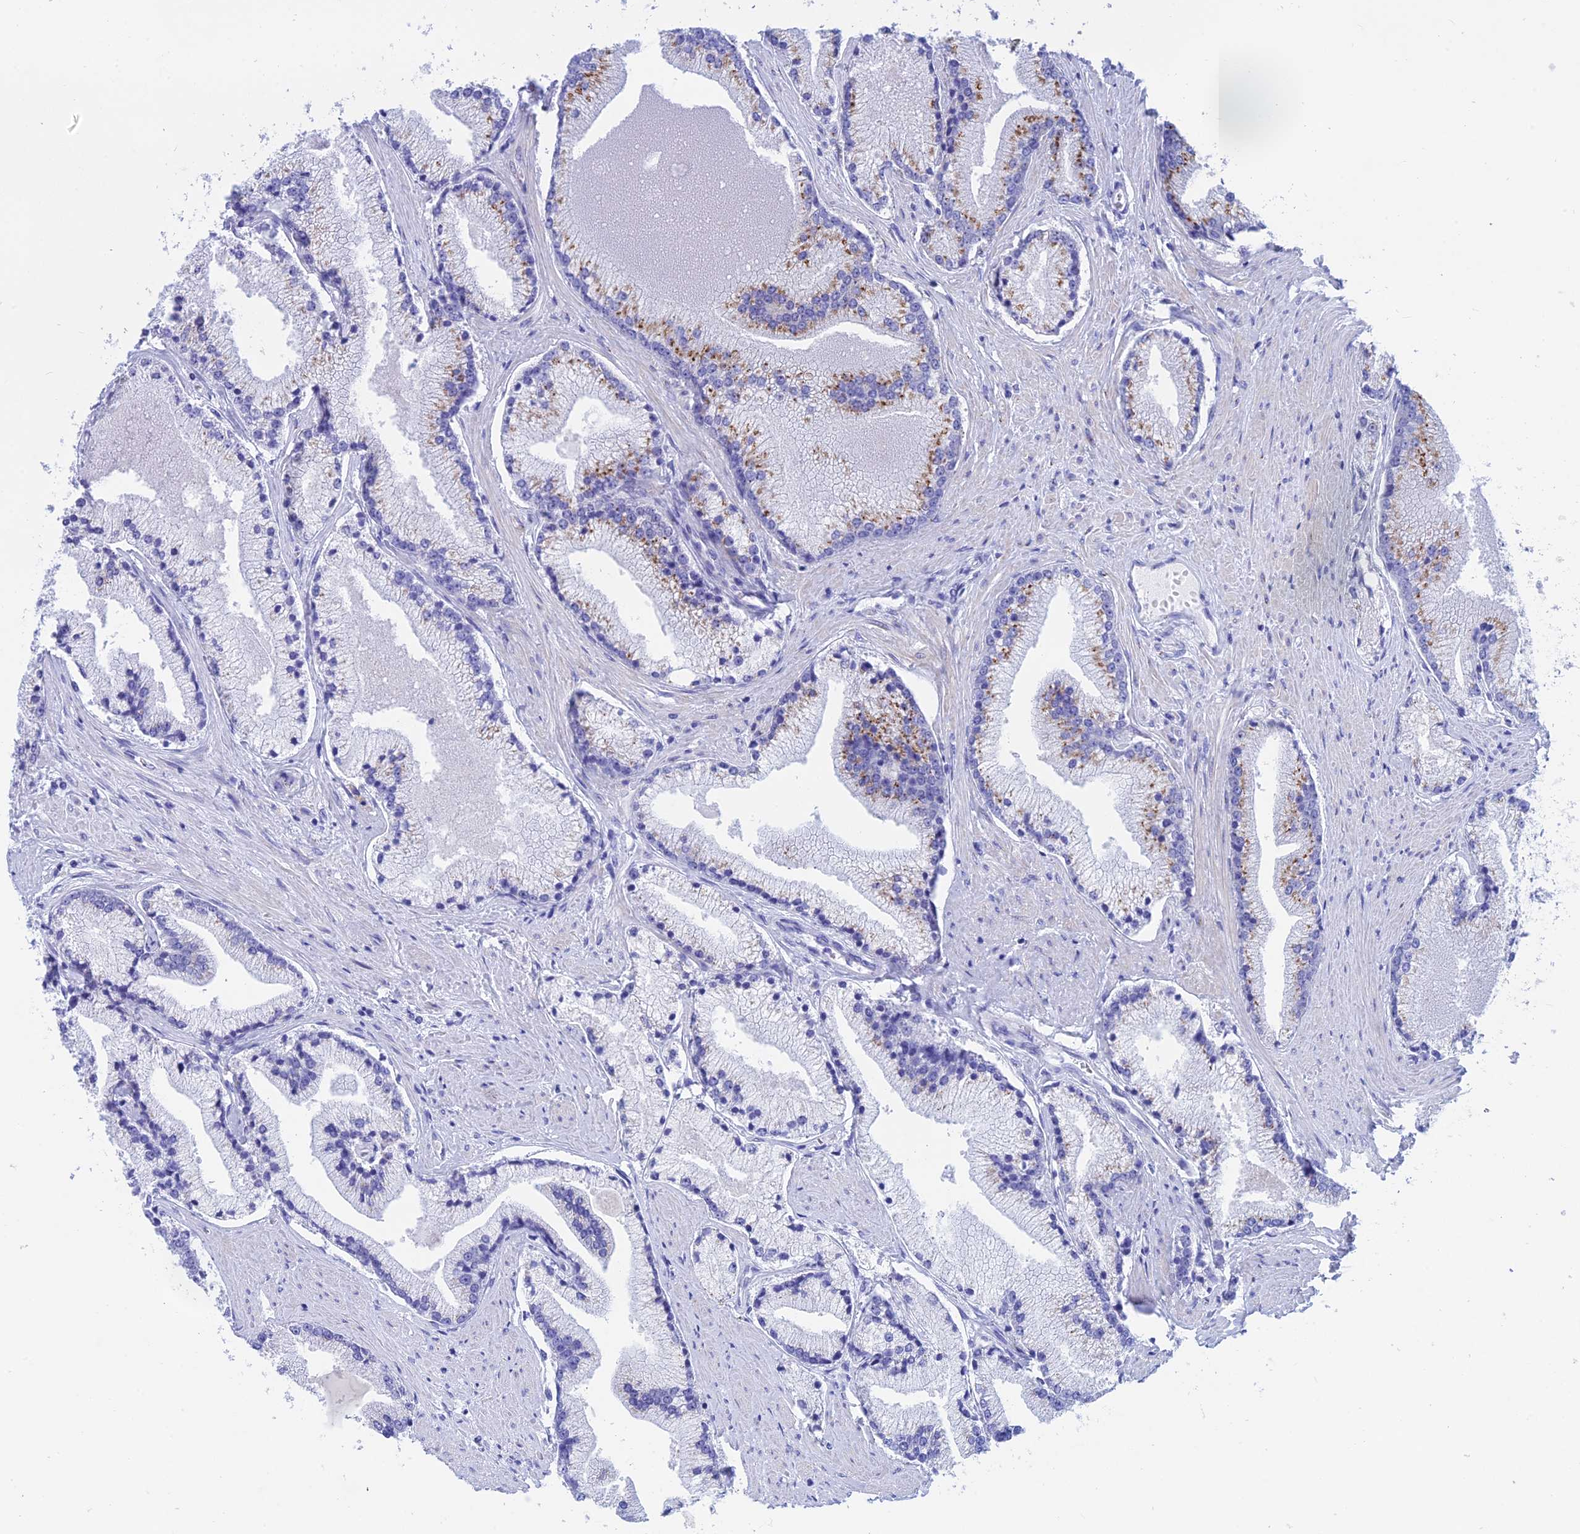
{"staining": {"intensity": "negative", "quantity": "none", "location": "none"}, "tissue": "prostate cancer", "cell_type": "Tumor cells", "image_type": "cancer", "snomed": [{"axis": "morphology", "description": "Adenocarcinoma, High grade"}, {"axis": "topography", "description": "Prostate"}], "caption": "There is no significant staining in tumor cells of adenocarcinoma (high-grade) (prostate). (Stains: DAB (3,3'-diaminobenzidine) immunohistochemistry with hematoxylin counter stain, Microscopy: brightfield microscopy at high magnification).", "gene": "ERICH4", "patient": {"sex": "male", "age": 67}}